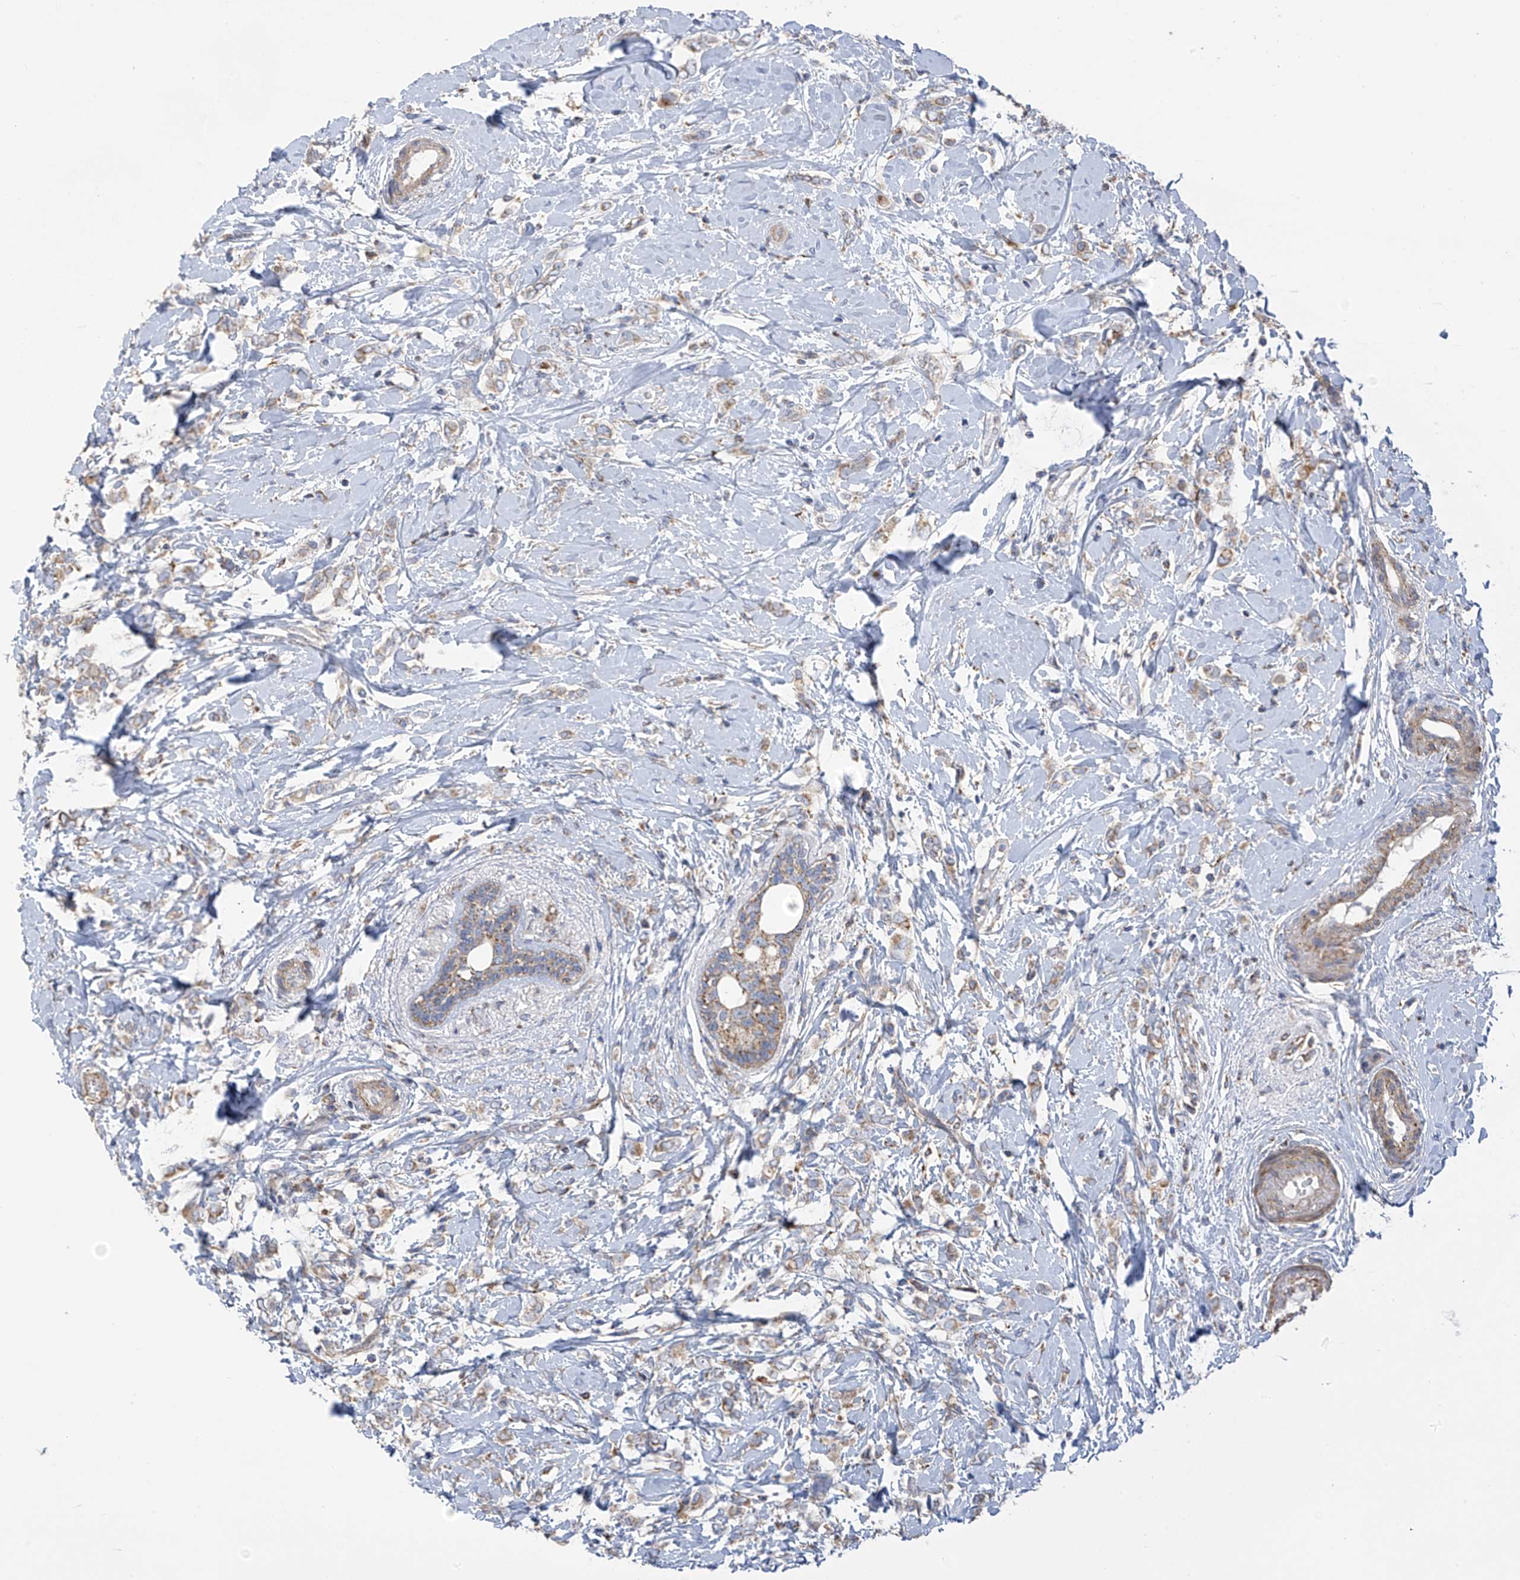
{"staining": {"intensity": "weak", "quantity": ">75%", "location": "cytoplasmic/membranous"}, "tissue": "breast cancer", "cell_type": "Tumor cells", "image_type": "cancer", "snomed": [{"axis": "morphology", "description": "Normal tissue, NOS"}, {"axis": "morphology", "description": "Lobular carcinoma"}, {"axis": "topography", "description": "Breast"}], "caption": "Breast cancer stained with immunohistochemistry demonstrates weak cytoplasmic/membranous positivity in approximately >75% of tumor cells.", "gene": "ITM2B", "patient": {"sex": "female", "age": 47}}